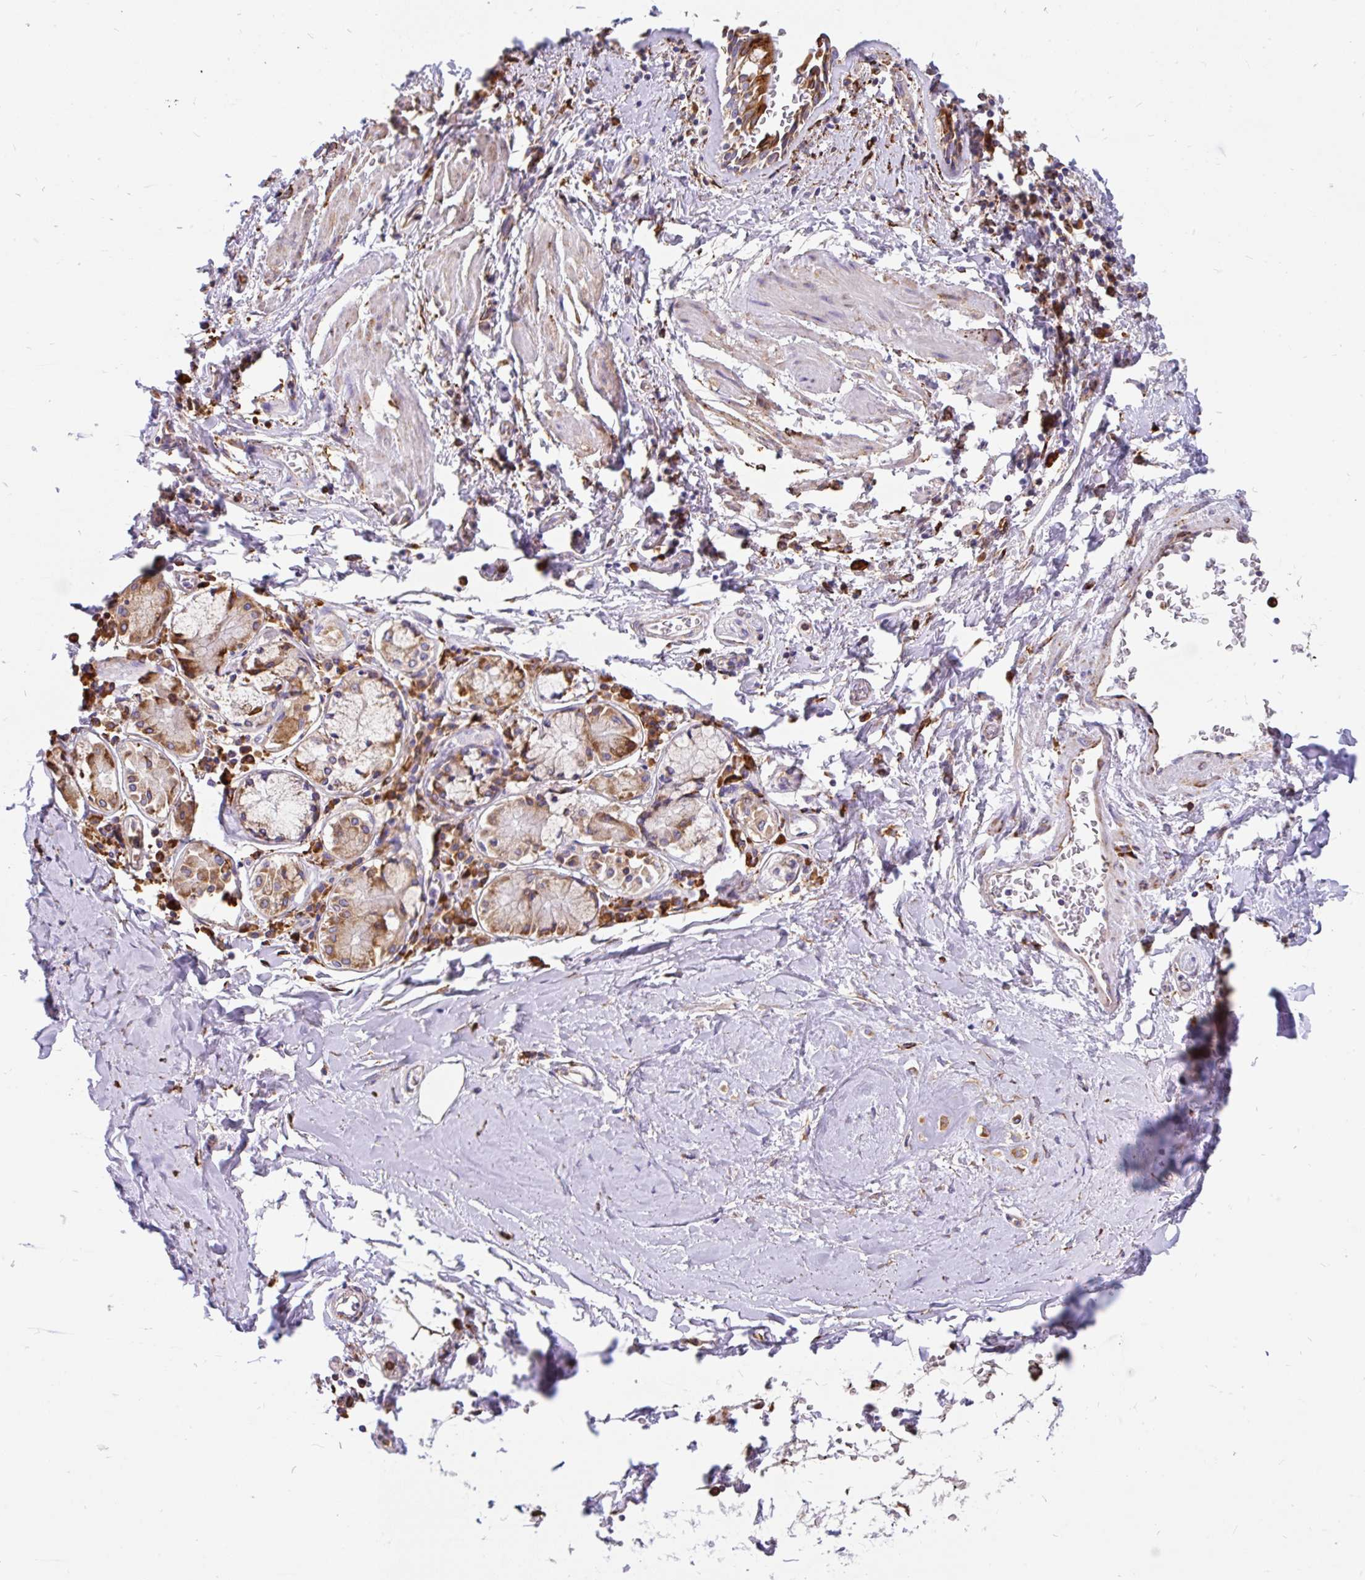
{"staining": {"intensity": "moderate", "quantity": "25%-75%", "location": "cytoplasmic/membranous"}, "tissue": "soft tissue", "cell_type": "Chondrocytes", "image_type": "normal", "snomed": [{"axis": "morphology", "description": "Normal tissue, NOS"}, {"axis": "morphology", "description": "Degeneration, NOS"}, {"axis": "topography", "description": "Cartilage tissue"}, {"axis": "topography", "description": "Lung"}], "caption": "Immunohistochemical staining of unremarkable soft tissue reveals medium levels of moderate cytoplasmic/membranous staining in about 25%-75% of chondrocytes. (IHC, brightfield microscopy, high magnification).", "gene": "EML5", "patient": {"sex": "female", "age": 61}}